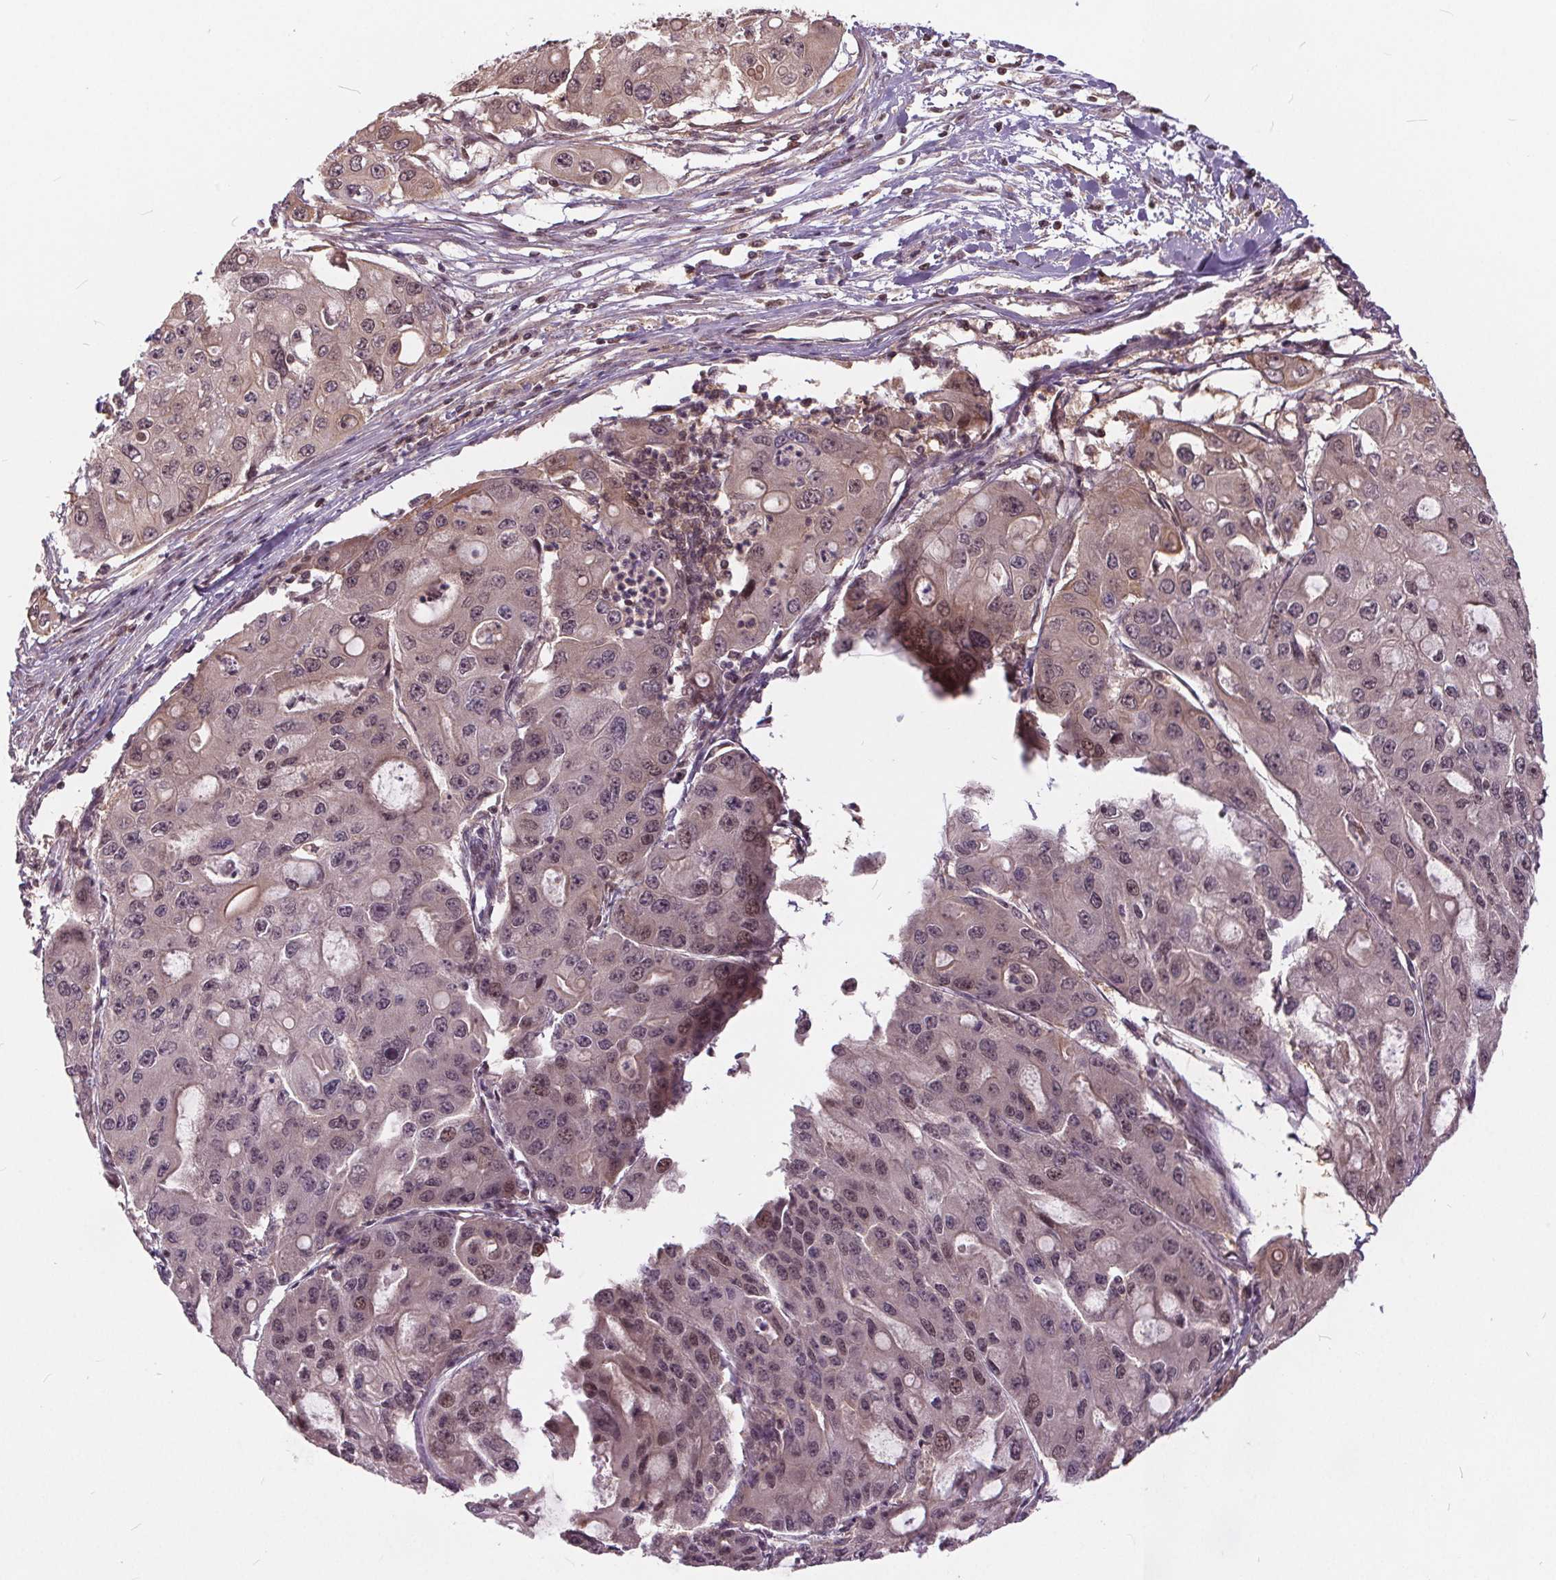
{"staining": {"intensity": "weak", "quantity": "<25%", "location": "cytoplasmic/membranous,nuclear"}, "tissue": "ovarian cancer", "cell_type": "Tumor cells", "image_type": "cancer", "snomed": [{"axis": "morphology", "description": "Cystadenocarcinoma, serous, NOS"}, {"axis": "topography", "description": "Ovary"}], "caption": "Immunohistochemical staining of serous cystadenocarcinoma (ovarian) reveals no significant staining in tumor cells. (DAB (3,3'-diaminobenzidine) immunohistochemistry with hematoxylin counter stain).", "gene": "HIF1AN", "patient": {"sex": "female", "age": 56}}